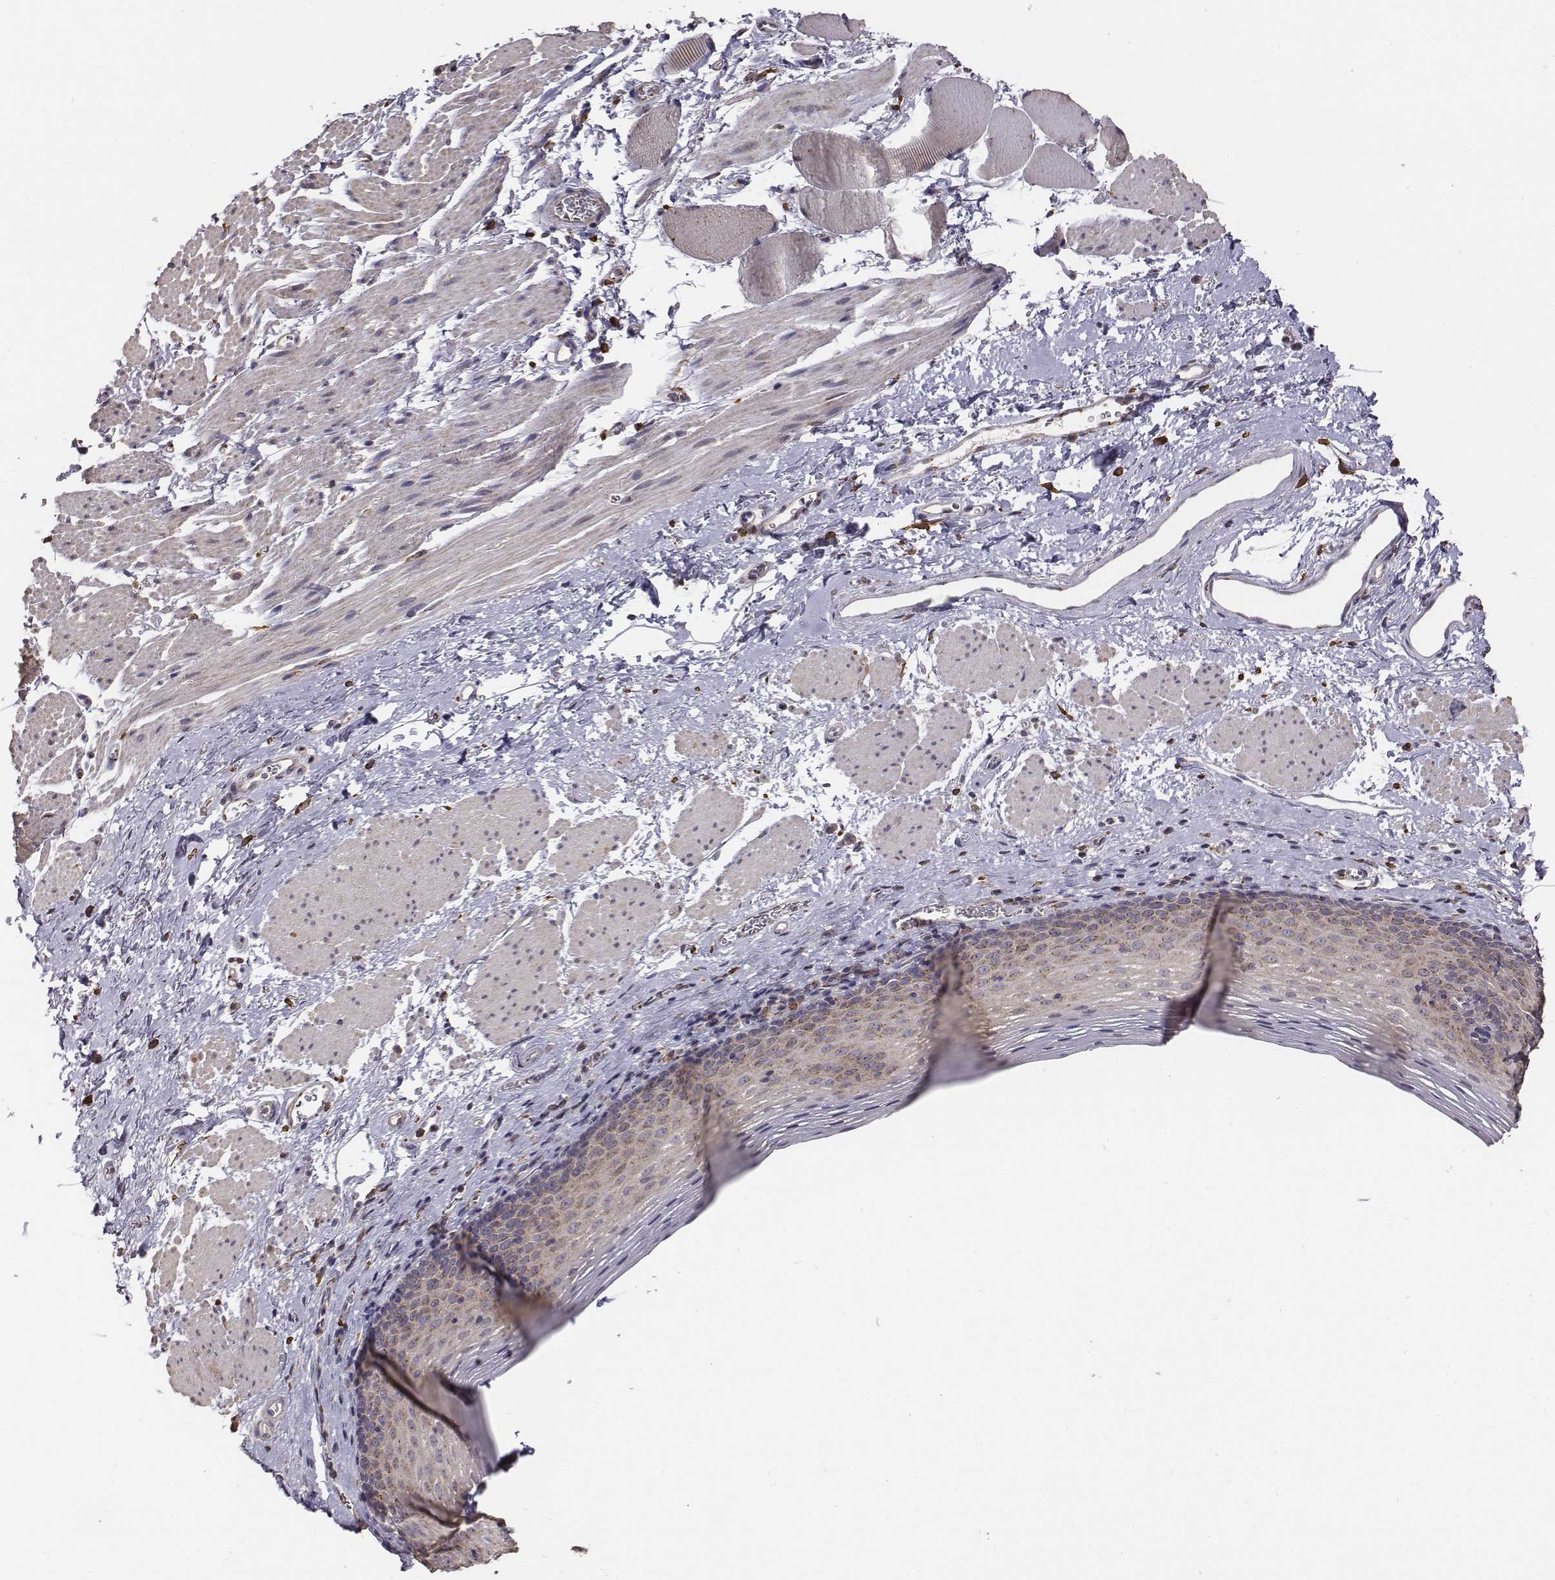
{"staining": {"intensity": "weak", "quantity": ">75%", "location": "cytoplasmic/membranous"}, "tissue": "esophagus", "cell_type": "Squamous epithelial cells", "image_type": "normal", "snomed": [{"axis": "morphology", "description": "Normal tissue, NOS"}, {"axis": "topography", "description": "Esophagus"}], "caption": "DAB immunohistochemical staining of unremarkable human esophagus reveals weak cytoplasmic/membranous protein positivity in about >75% of squamous epithelial cells.", "gene": "AP1B1", "patient": {"sex": "female", "age": 68}}